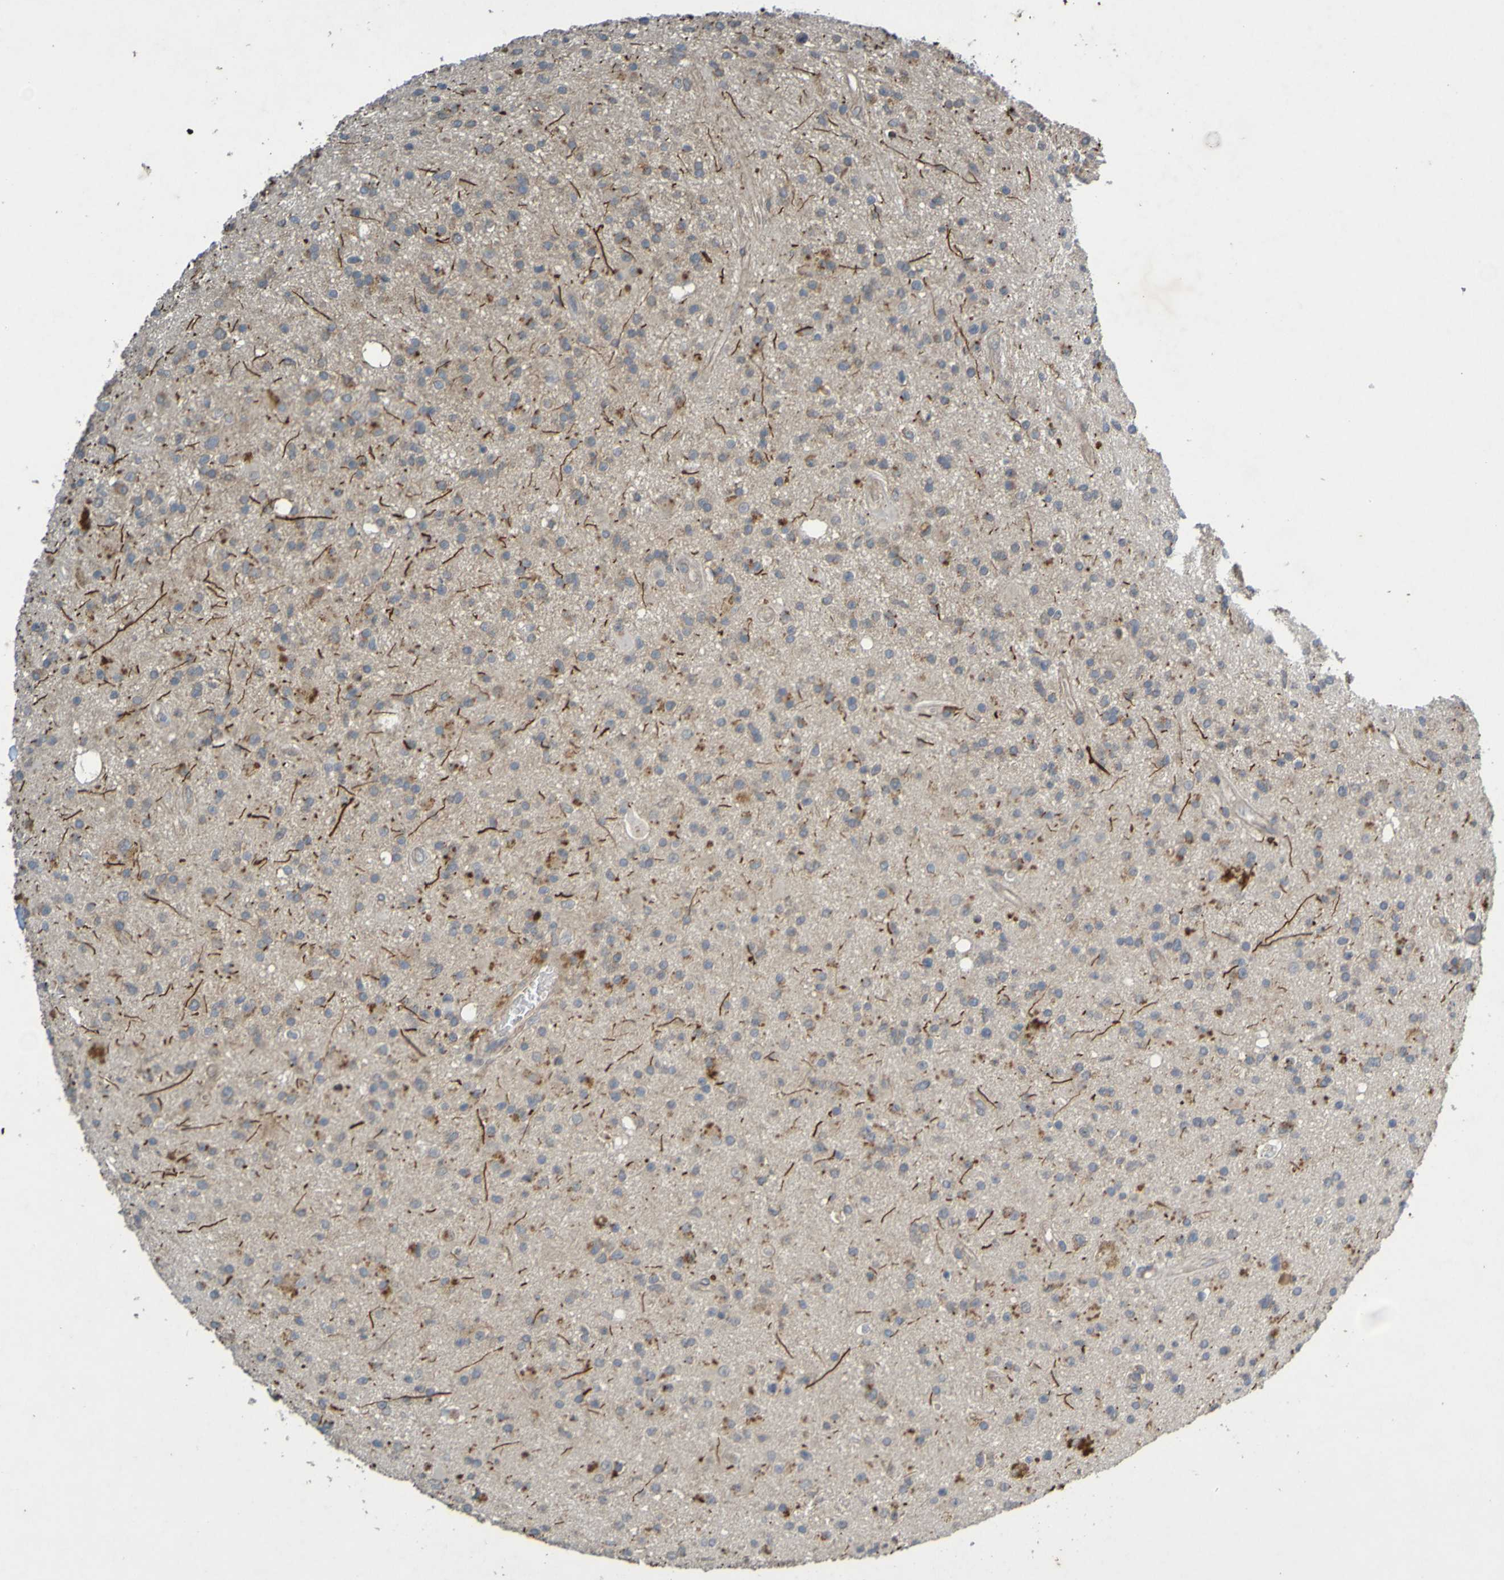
{"staining": {"intensity": "weak", "quantity": "25%-75%", "location": "cytoplasmic/membranous"}, "tissue": "glioma", "cell_type": "Tumor cells", "image_type": "cancer", "snomed": [{"axis": "morphology", "description": "Glioma, malignant, High grade"}, {"axis": "topography", "description": "Brain"}], "caption": "Protein staining reveals weak cytoplasmic/membranous positivity in approximately 25%-75% of tumor cells in glioma. The staining is performed using DAB brown chromogen to label protein expression. The nuclei are counter-stained blue using hematoxylin.", "gene": "B3GAT2", "patient": {"sex": "male", "age": 33}}